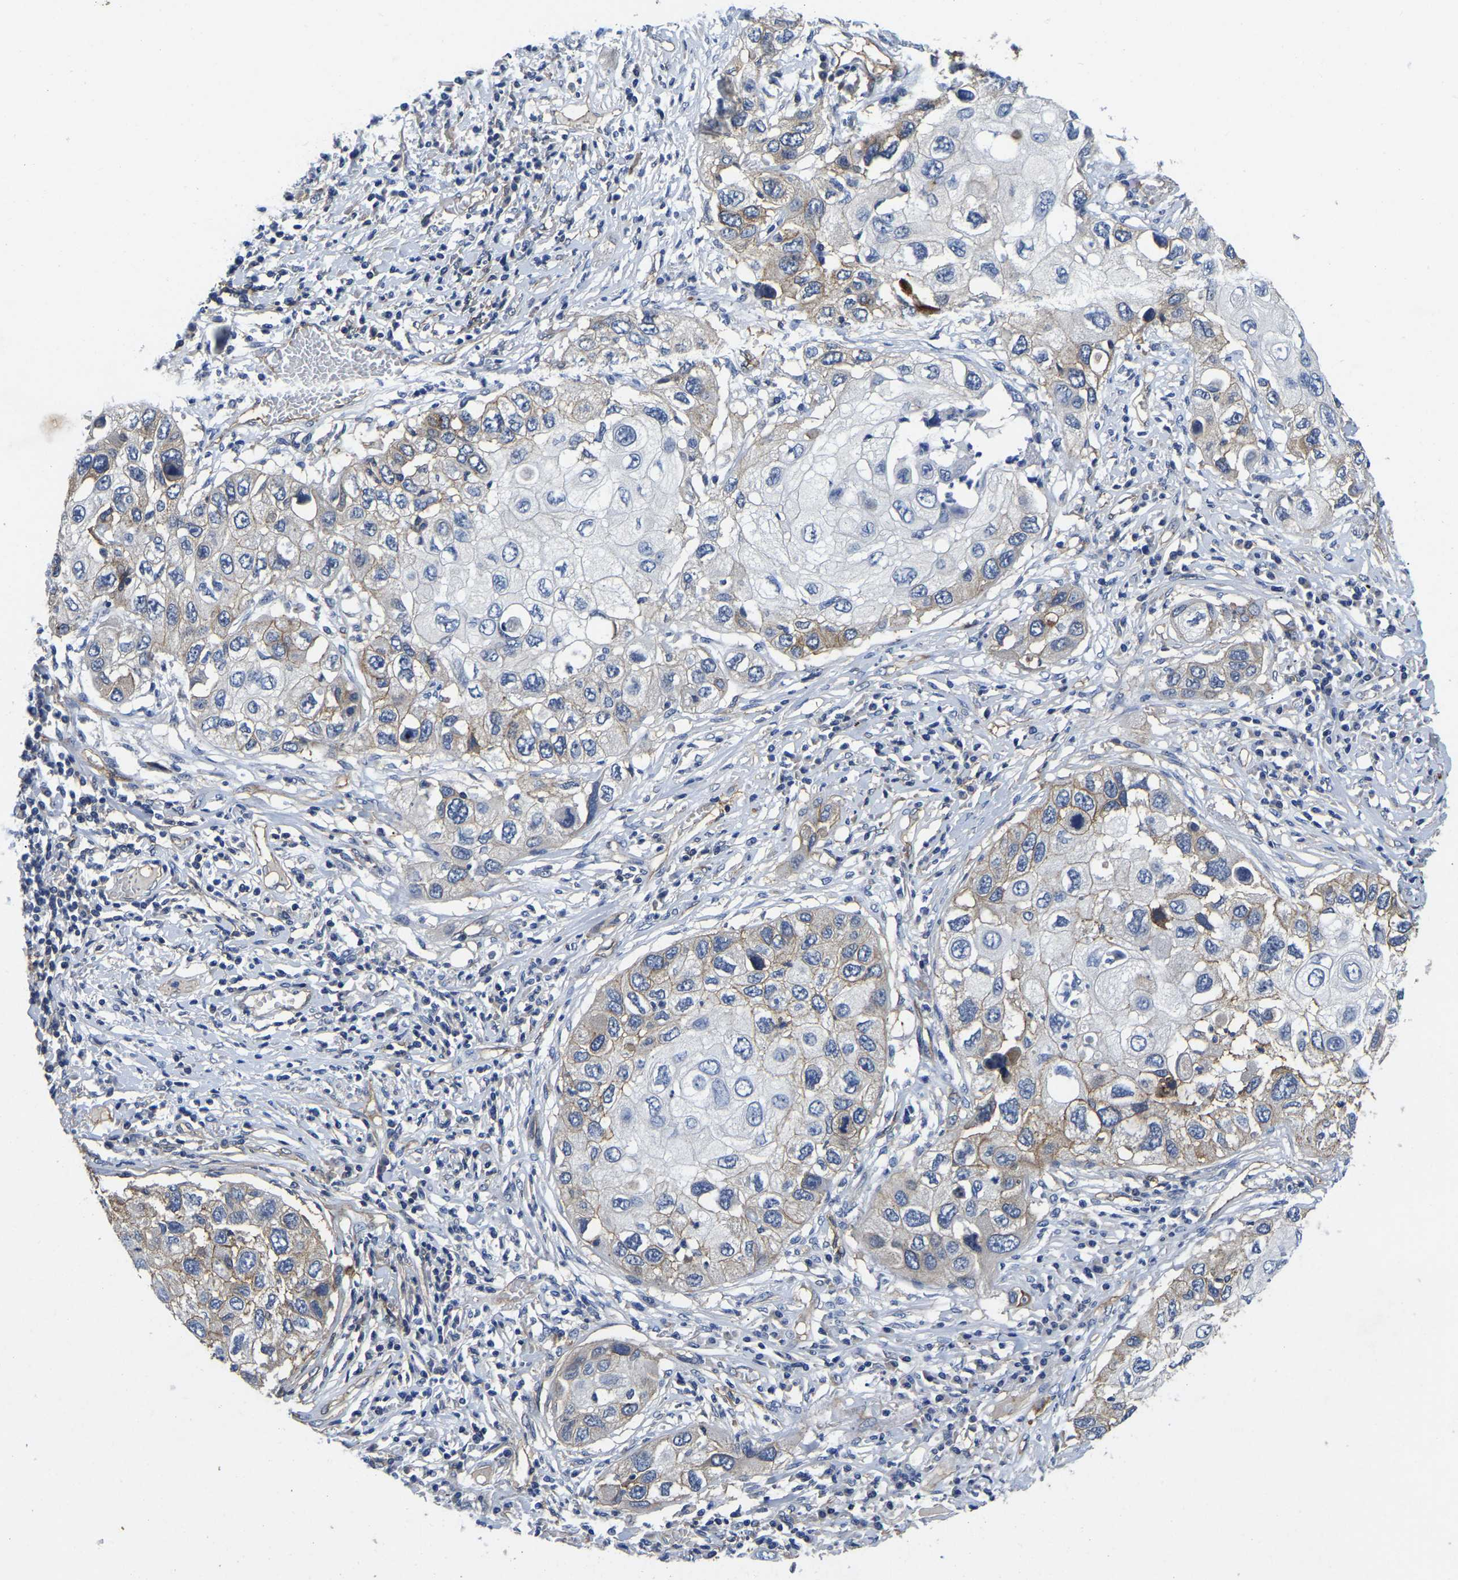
{"staining": {"intensity": "moderate", "quantity": "<25%", "location": "cytoplasmic/membranous"}, "tissue": "lung cancer", "cell_type": "Tumor cells", "image_type": "cancer", "snomed": [{"axis": "morphology", "description": "Squamous cell carcinoma, NOS"}, {"axis": "topography", "description": "Lung"}], "caption": "Immunohistochemistry (IHC) histopathology image of neoplastic tissue: human lung cancer (squamous cell carcinoma) stained using immunohistochemistry (IHC) demonstrates low levels of moderate protein expression localized specifically in the cytoplasmic/membranous of tumor cells, appearing as a cytoplasmic/membranous brown color.", "gene": "ITGA2", "patient": {"sex": "male", "age": 71}}